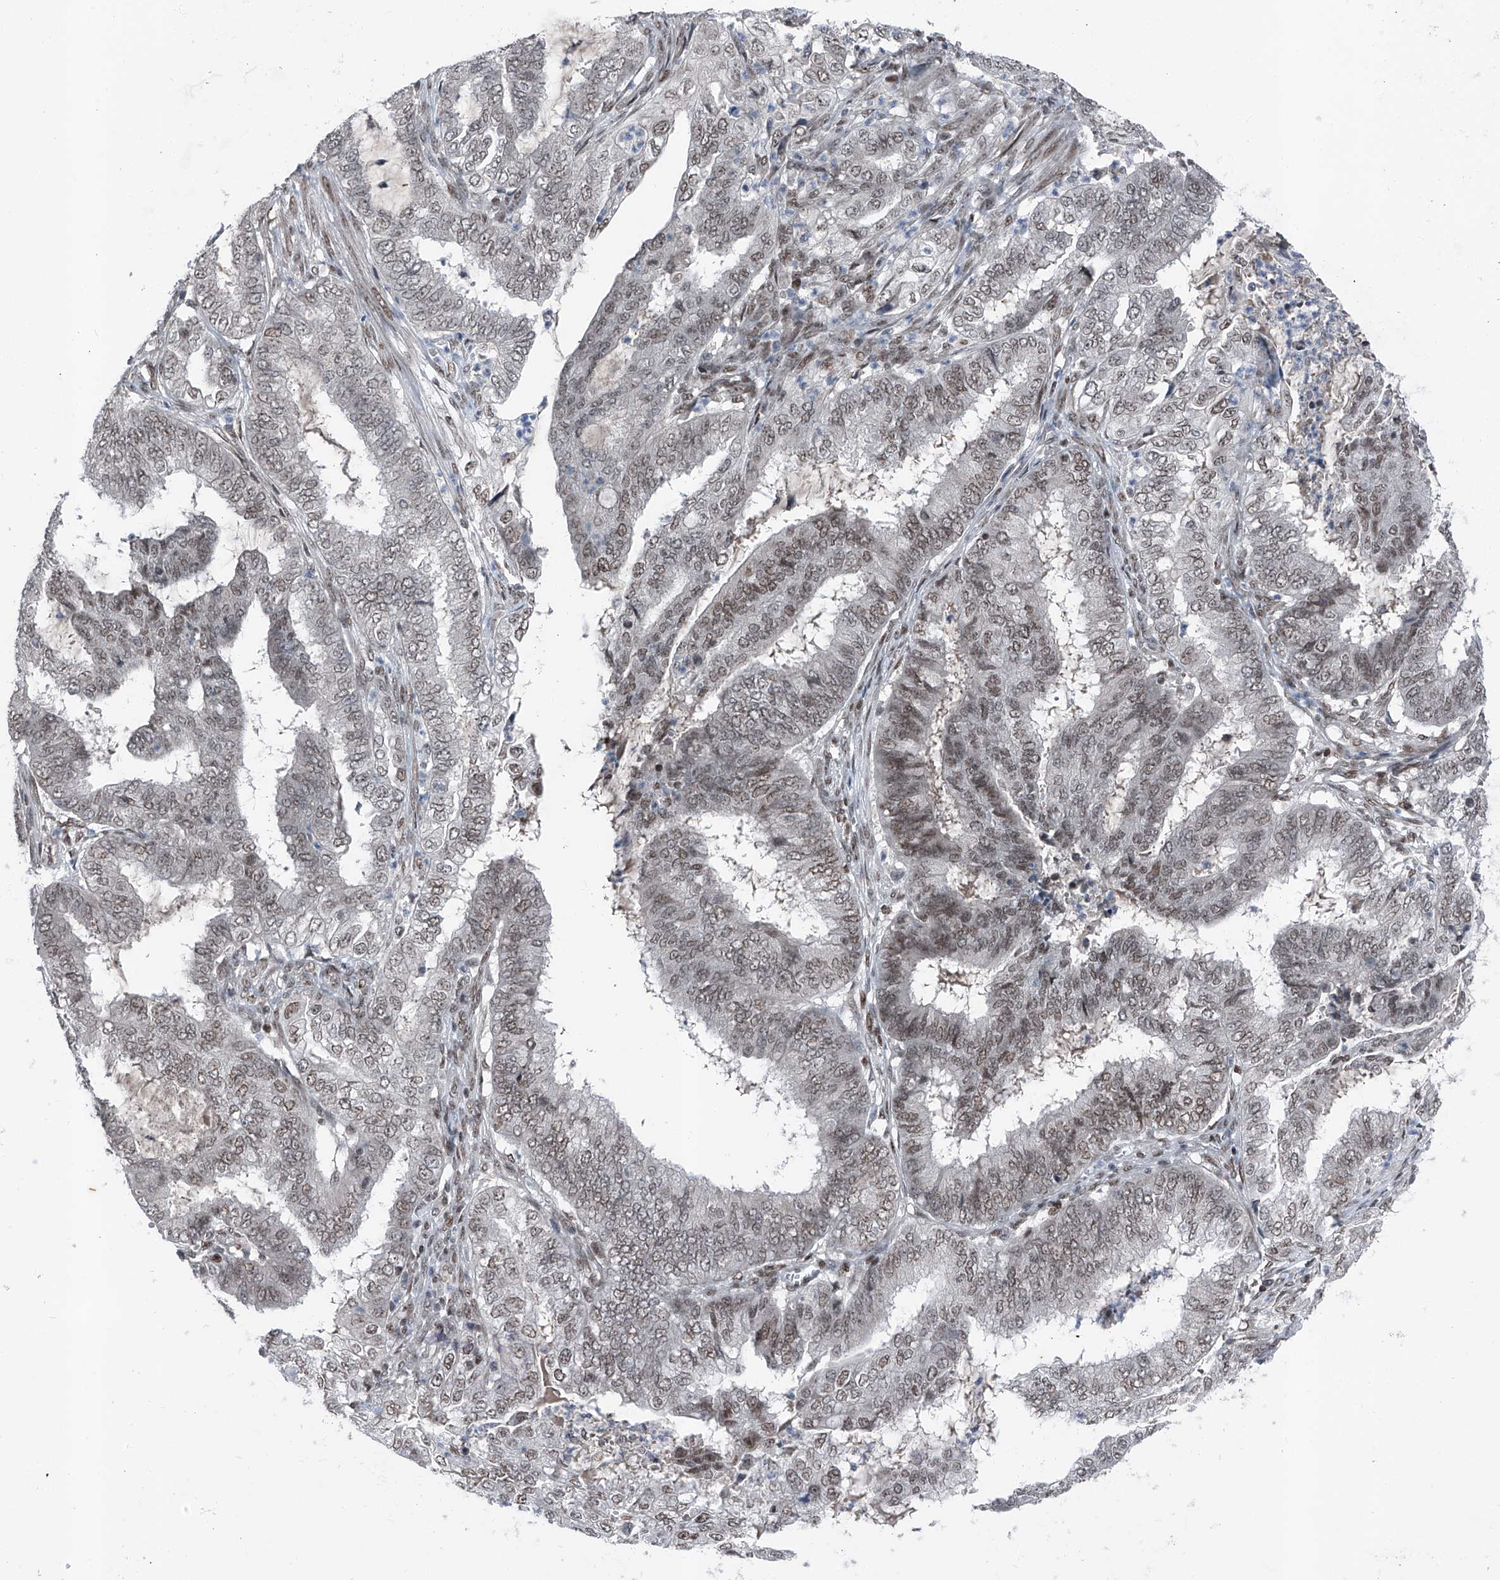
{"staining": {"intensity": "weak", "quantity": "25%-75%", "location": "nuclear"}, "tissue": "endometrial cancer", "cell_type": "Tumor cells", "image_type": "cancer", "snomed": [{"axis": "morphology", "description": "Adenocarcinoma, NOS"}, {"axis": "topography", "description": "Endometrium"}], "caption": "Protein expression analysis of human adenocarcinoma (endometrial) reveals weak nuclear positivity in approximately 25%-75% of tumor cells. (IHC, brightfield microscopy, high magnification).", "gene": "BMI1", "patient": {"sex": "female", "age": 51}}